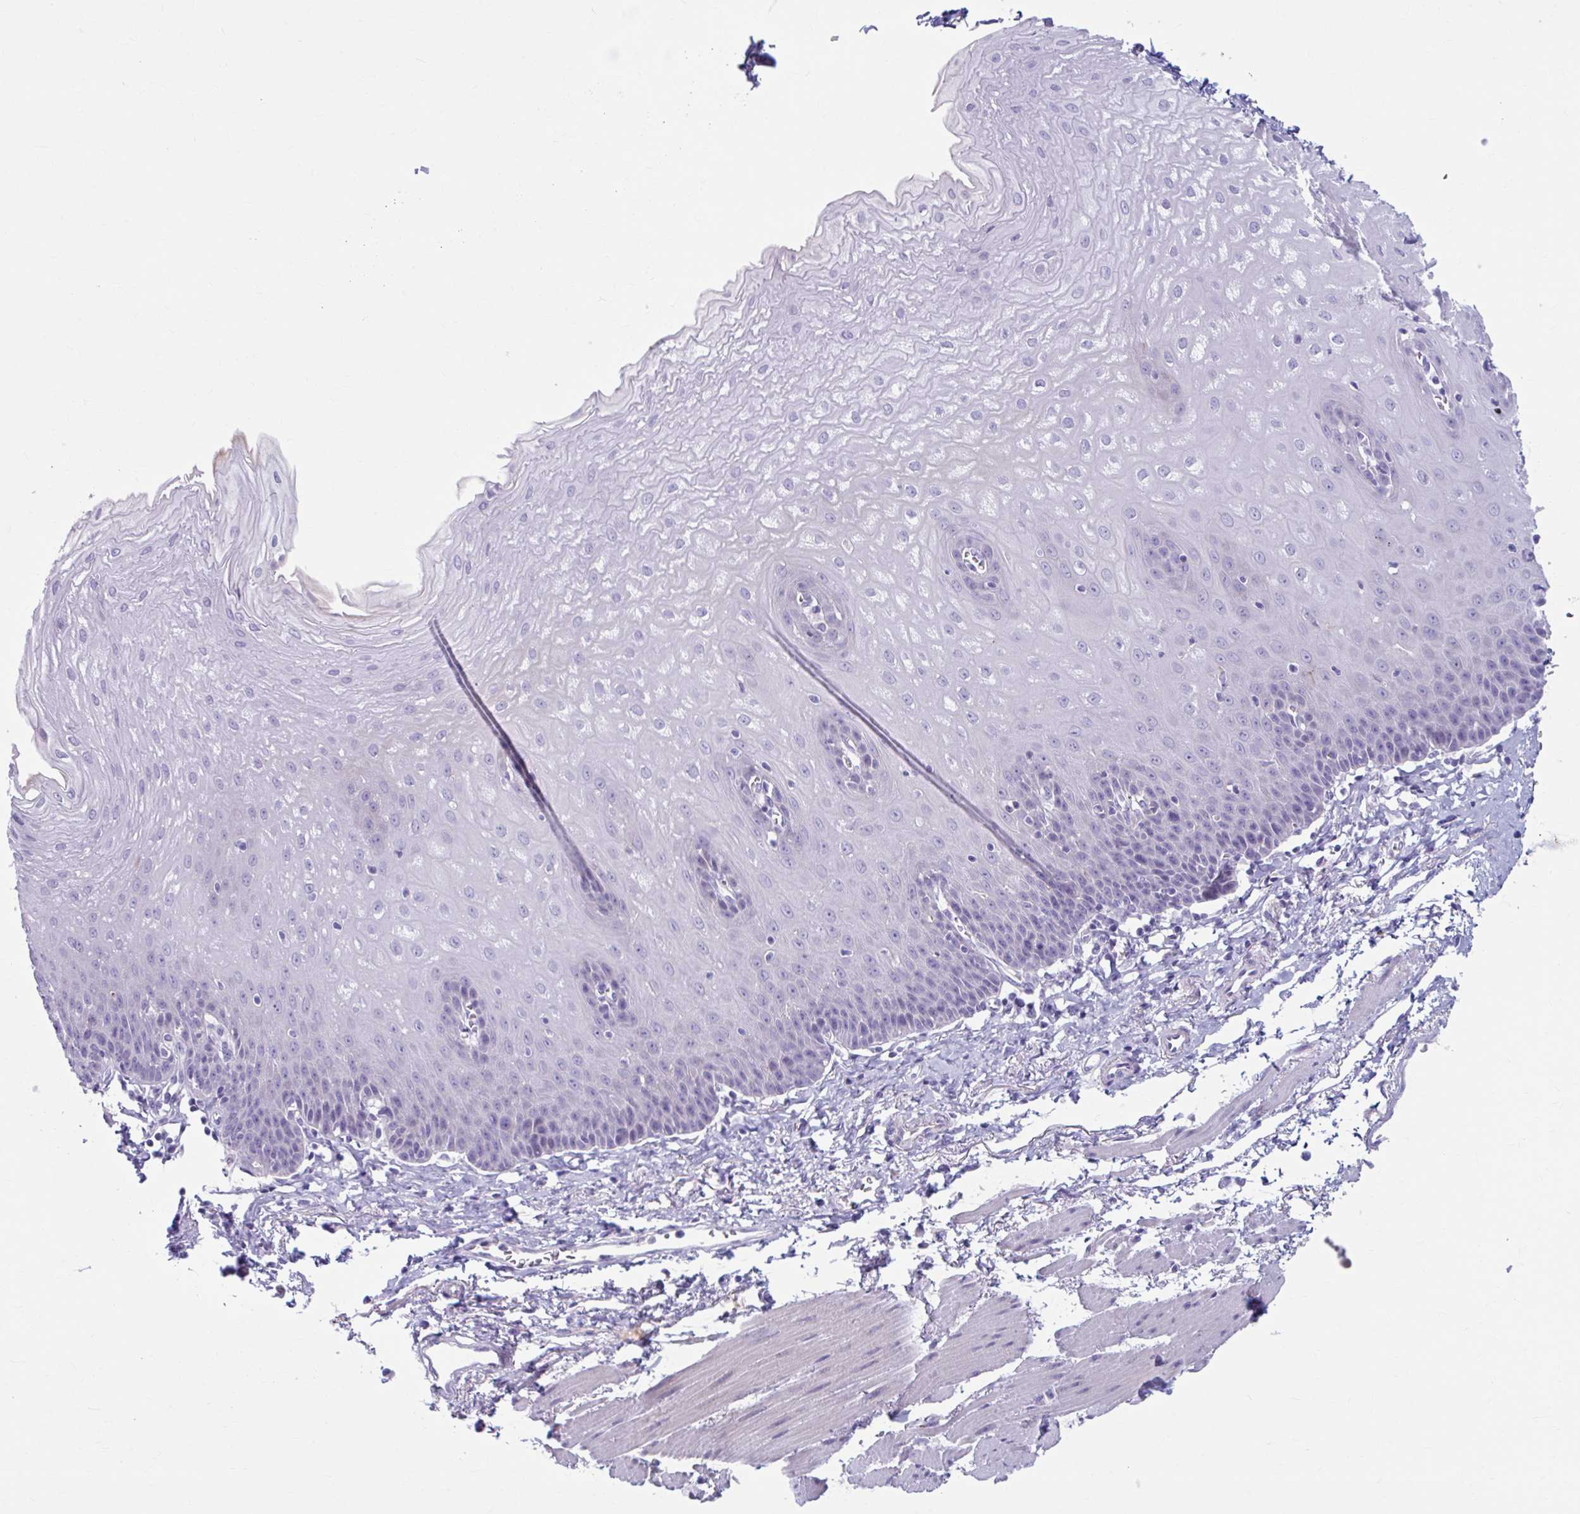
{"staining": {"intensity": "negative", "quantity": "none", "location": "none"}, "tissue": "esophagus", "cell_type": "Squamous epithelial cells", "image_type": "normal", "snomed": [{"axis": "morphology", "description": "Normal tissue, NOS"}, {"axis": "topography", "description": "Esophagus"}], "caption": "A histopathology image of esophagus stained for a protein reveals no brown staining in squamous epithelial cells.", "gene": "C12orf71", "patient": {"sex": "female", "age": 81}}